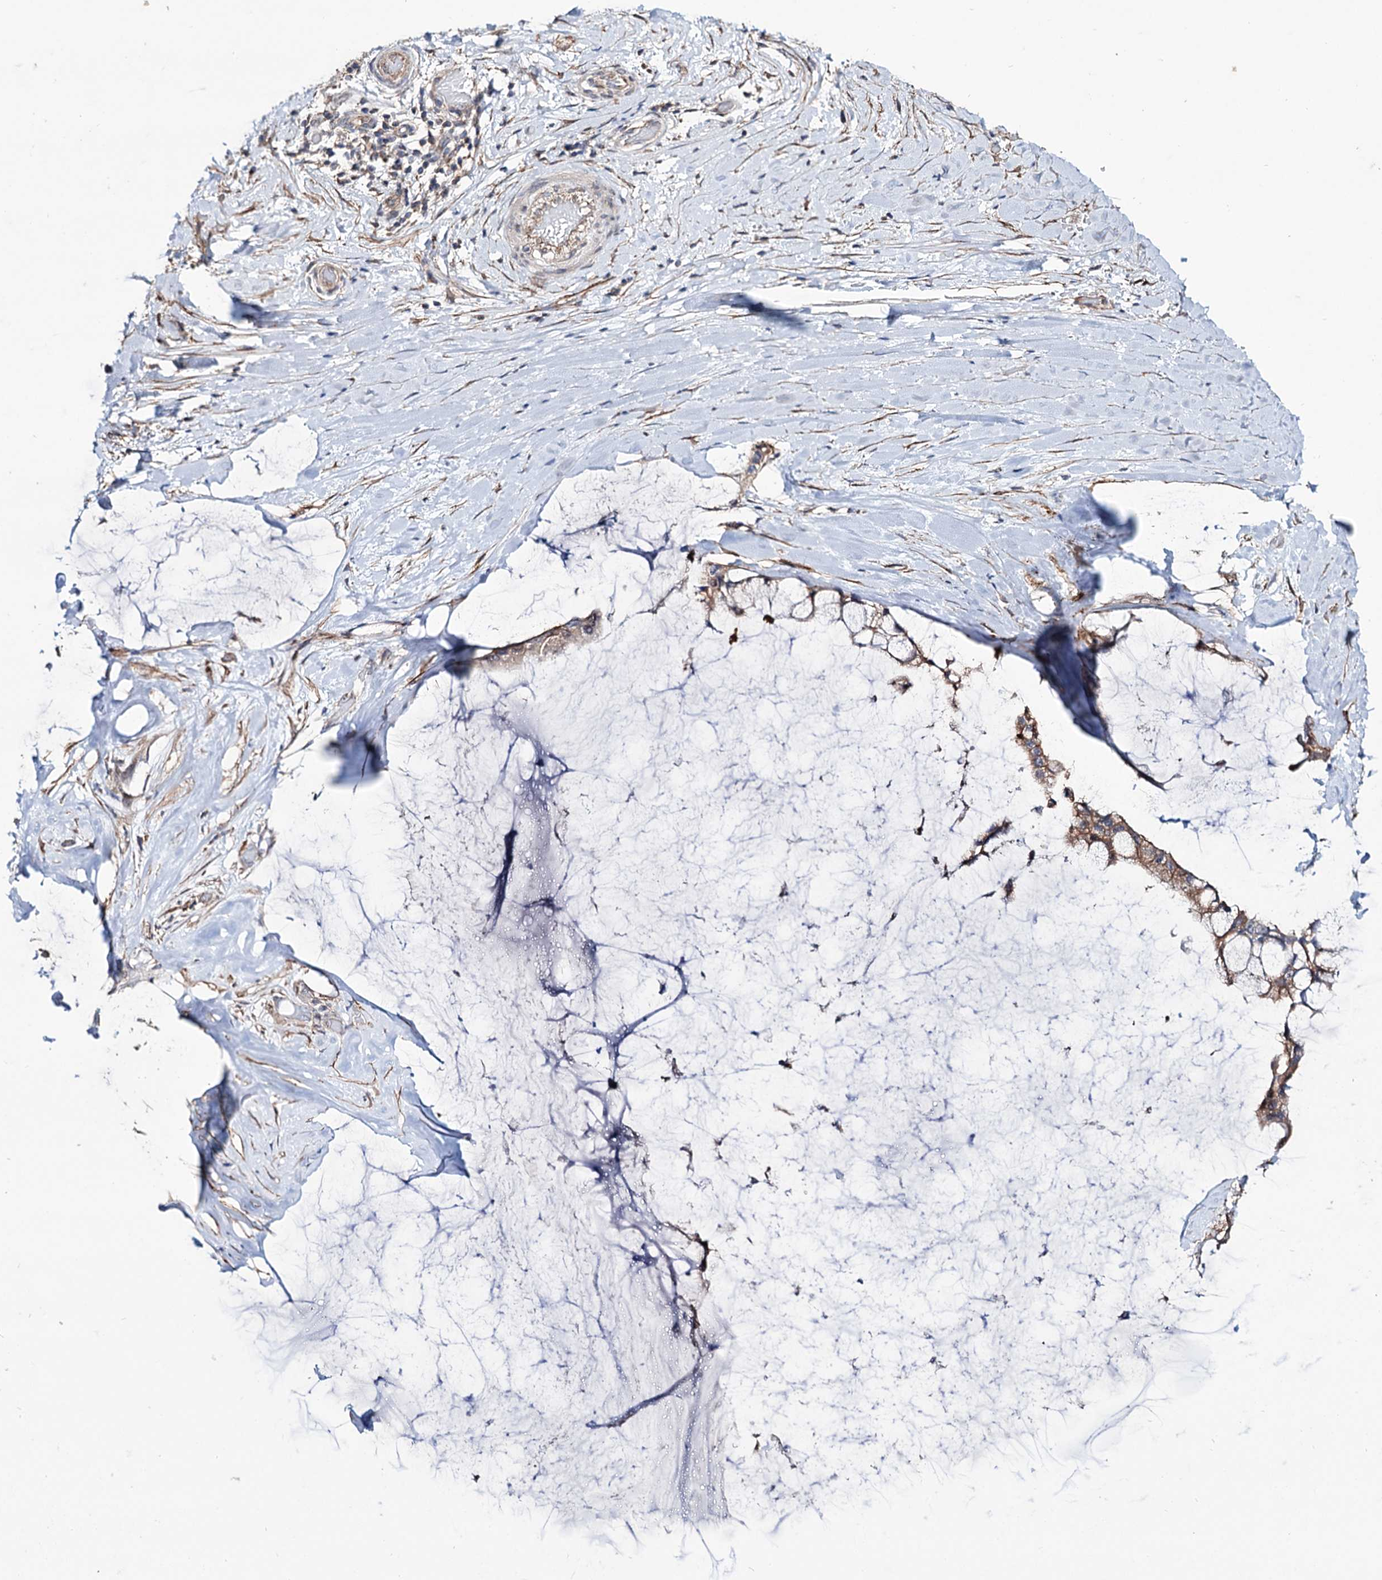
{"staining": {"intensity": "moderate", "quantity": ">75%", "location": "cytoplasmic/membranous"}, "tissue": "ovarian cancer", "cell_type": "Tumor cells", "image_type": "cancer", "snomed": [{"axis": "morphology", "description": "Cystadenocarcinoma, mucinous, NOS"}, {"axis": "topography", "description": "Ovary"}], "caption": "Immunohistochemical staining of ovarian cancer reveals medium levels of moderate cytoplasmic/membranous positivity in approximately >75% of tumor cells.", "gene": "SEC24A", "patient": {"sex": "female", "age": 39}}